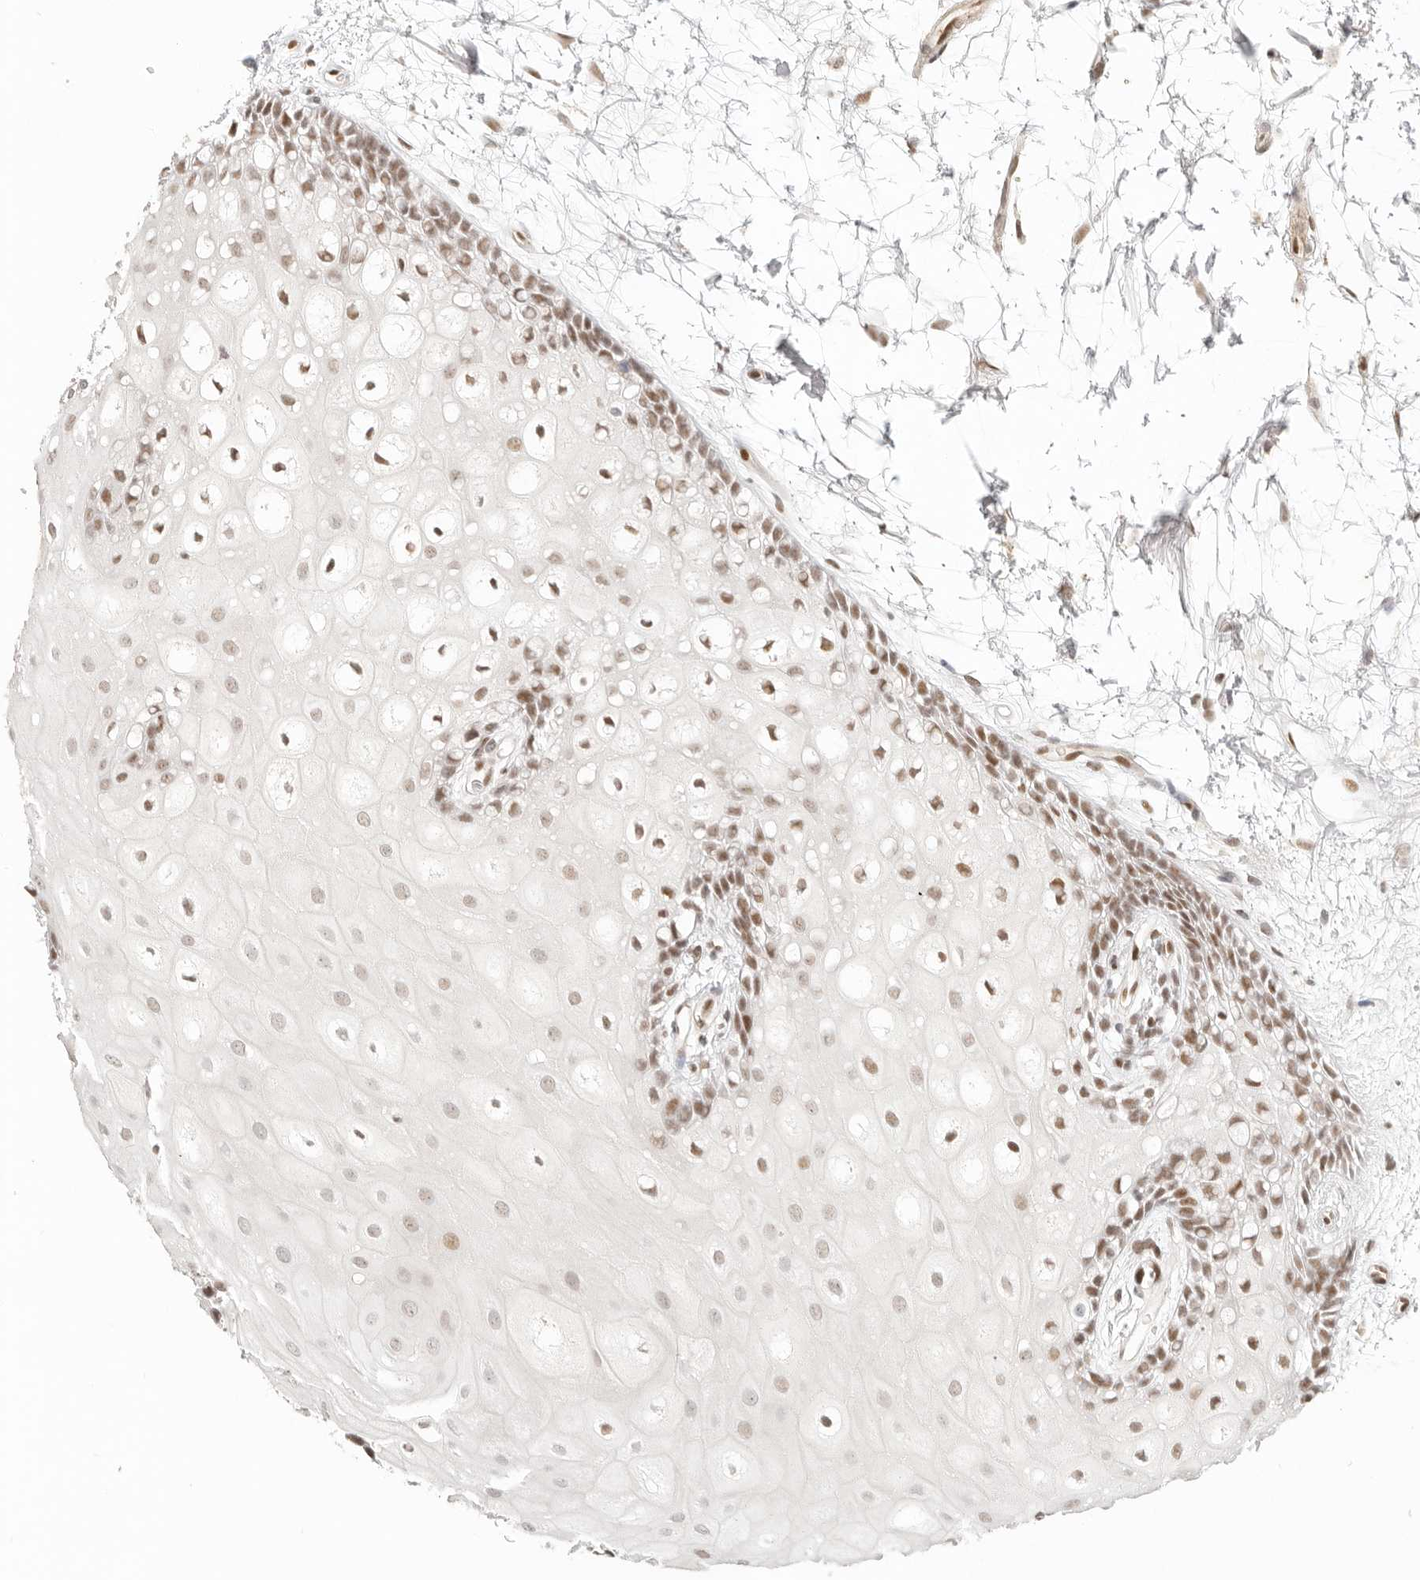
{"staining": {"intensity": "moderate", "quantity": ">75%", "location": "nuclear"}, "tissue": "oral mucosa", "cell_type": "Squamous epithelial cells", "image_type": "normal", "snomed": [{"axis": "morphology", "description": "Normal tissue, NOS"}, {"axis": "topography", "description": "Skeletal muscle"}, {"axis": "topography", "description": "Oral tissue"}, {"axis": "topography", "description": "Peripheral nerve tissue"}], "caption": "The histopathology image reveals staining of benign oral mucosa, revealing moderate nuclear protein expression (brown color) within squamous epithelial cells.", "gene": "GABPA", "patient": {"sex": "female", "age": 84}}